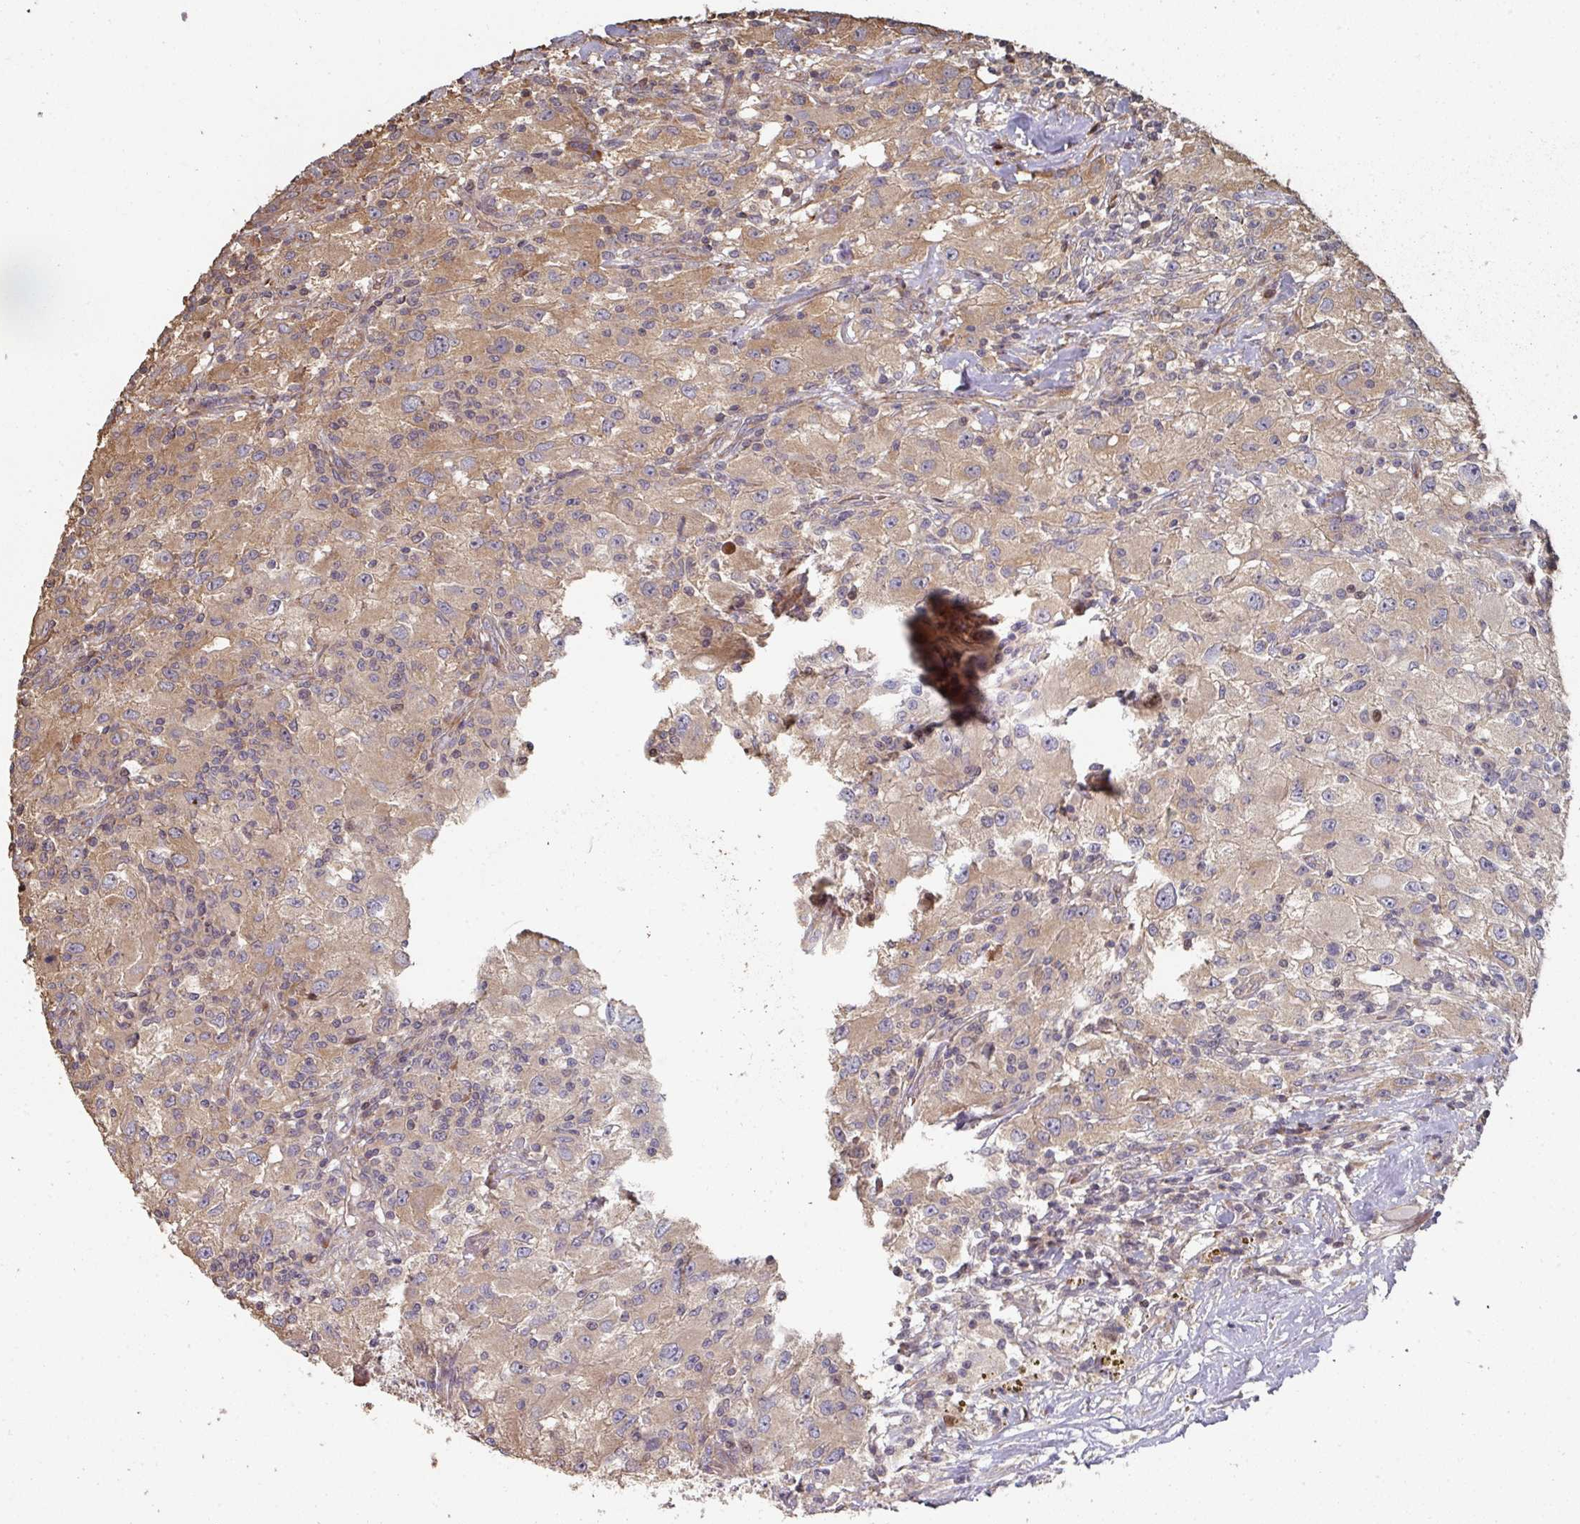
{"staining": {"intensity": "moderate", "quantity": "25%-75%", "location": "cytoplasmic/membranous"}, "tissue": "renal cancer", "cell_type": "Tumor cells", "image_type": "cancer", "snomed": [{"axis": "morphology", "description": "Adenocarcinoma, NOS"}, {"axis": "topography", "description": "Kidney"}], "caption": "Moderate cytoplasmic/membranous staining is appreciated in about 25%-75% of tumor cells in renal cancer.", "gene": "CA7", "patient": {"sex": "female", "age": 67}}